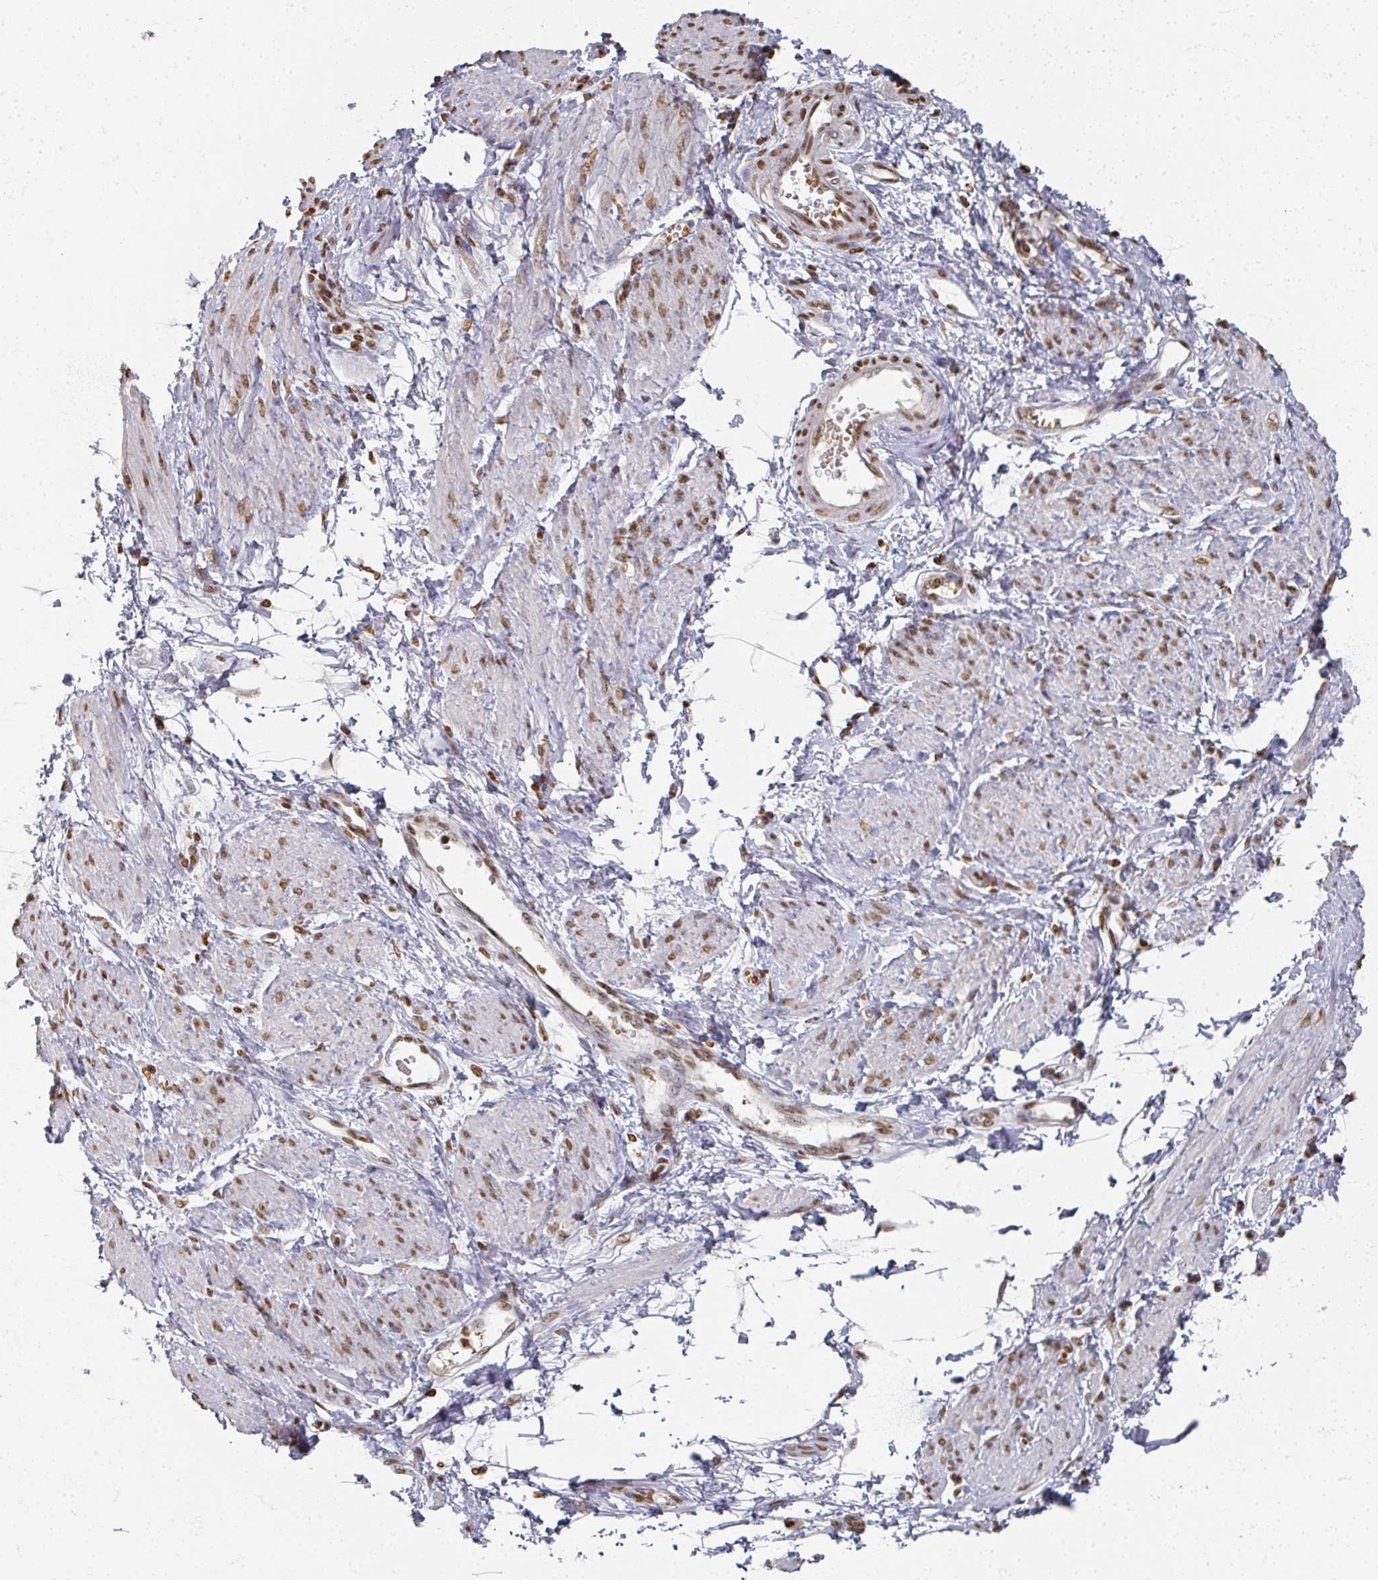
{"staining": {"intensity": "moderate", "quantity": "25%-75%", "location": "nuclear"}, "tissue": "smooth muscle", "cell_type": "Smooth muscle cells", "image_type": "normal", "snomed": [{"axis": "morphology", "description": "Normal tissue, NOS"}, {"axis": "topography", "description": "Smooth muscle"}, {"axis": "topography", "description": "Uterus"}], "caption": "Moderate nuclear staining for a protein is present in approximately 25%-75% of smooth muscle cells of normal smooth muscle using immunohistochemistry (IHC).", "gene": "DCUN1D5", "patient": {"sex": "female", "age": 39}}